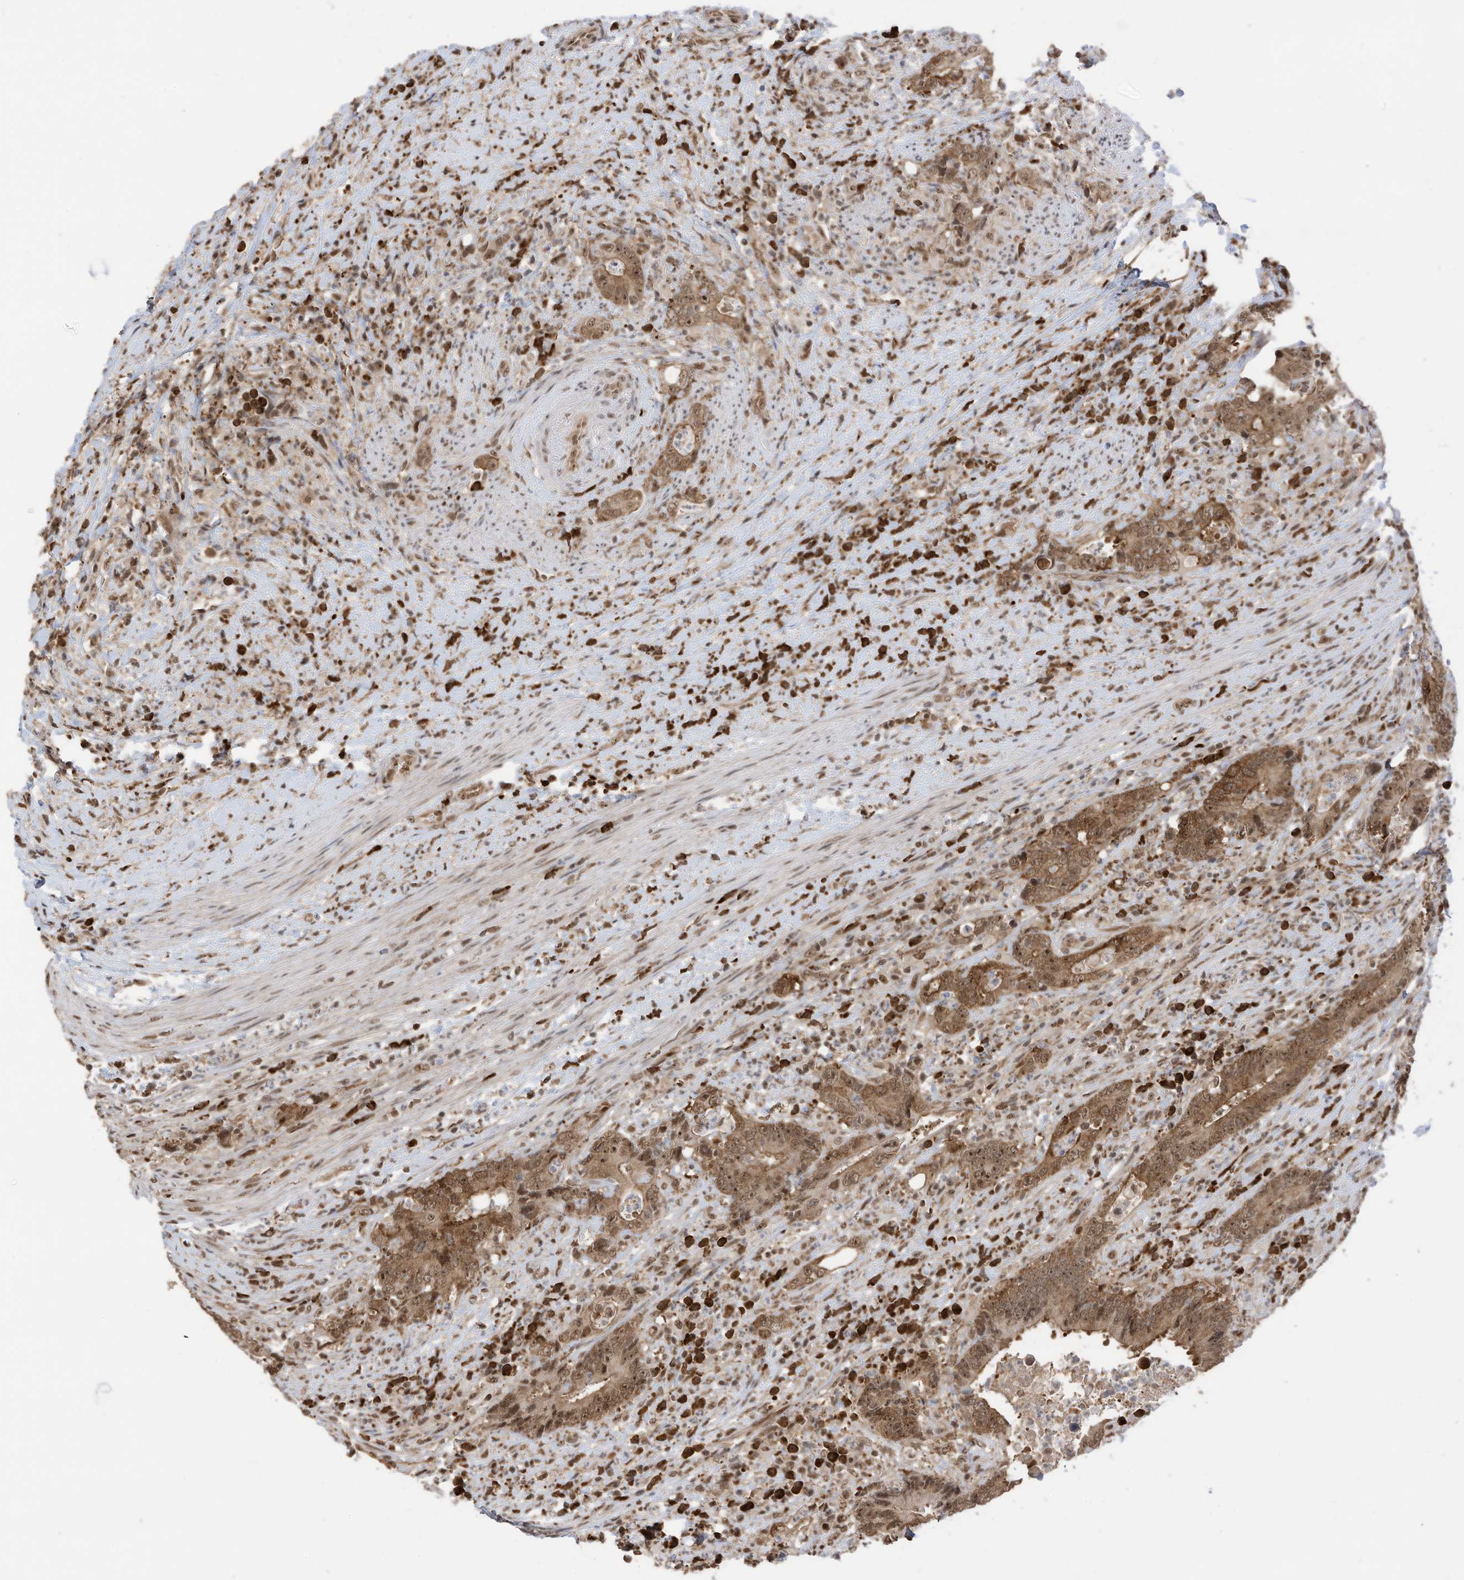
{"staining": {"intensity": "moderate", "quantity": ">75%", "location": "cytoplasmic/membranous,nuclear"}, "tissue": "colorectal cancer", "cell_type": "Tumor cells", "image_type": "cancer", "snomed": [{"axis": "morphology", "description": "Adenocarcinoma, NOS"}, {"axis": "topography", "description": "Colon"}], "caption": "Protein staining displays moderate cytoplasmic/membranous and nuclear staining in approximately >75% of tumor cells in colorectal cancer (adenocarcinoma).", "gene": "ZNF195", "patient": {"sex": "female", "age": 75}}